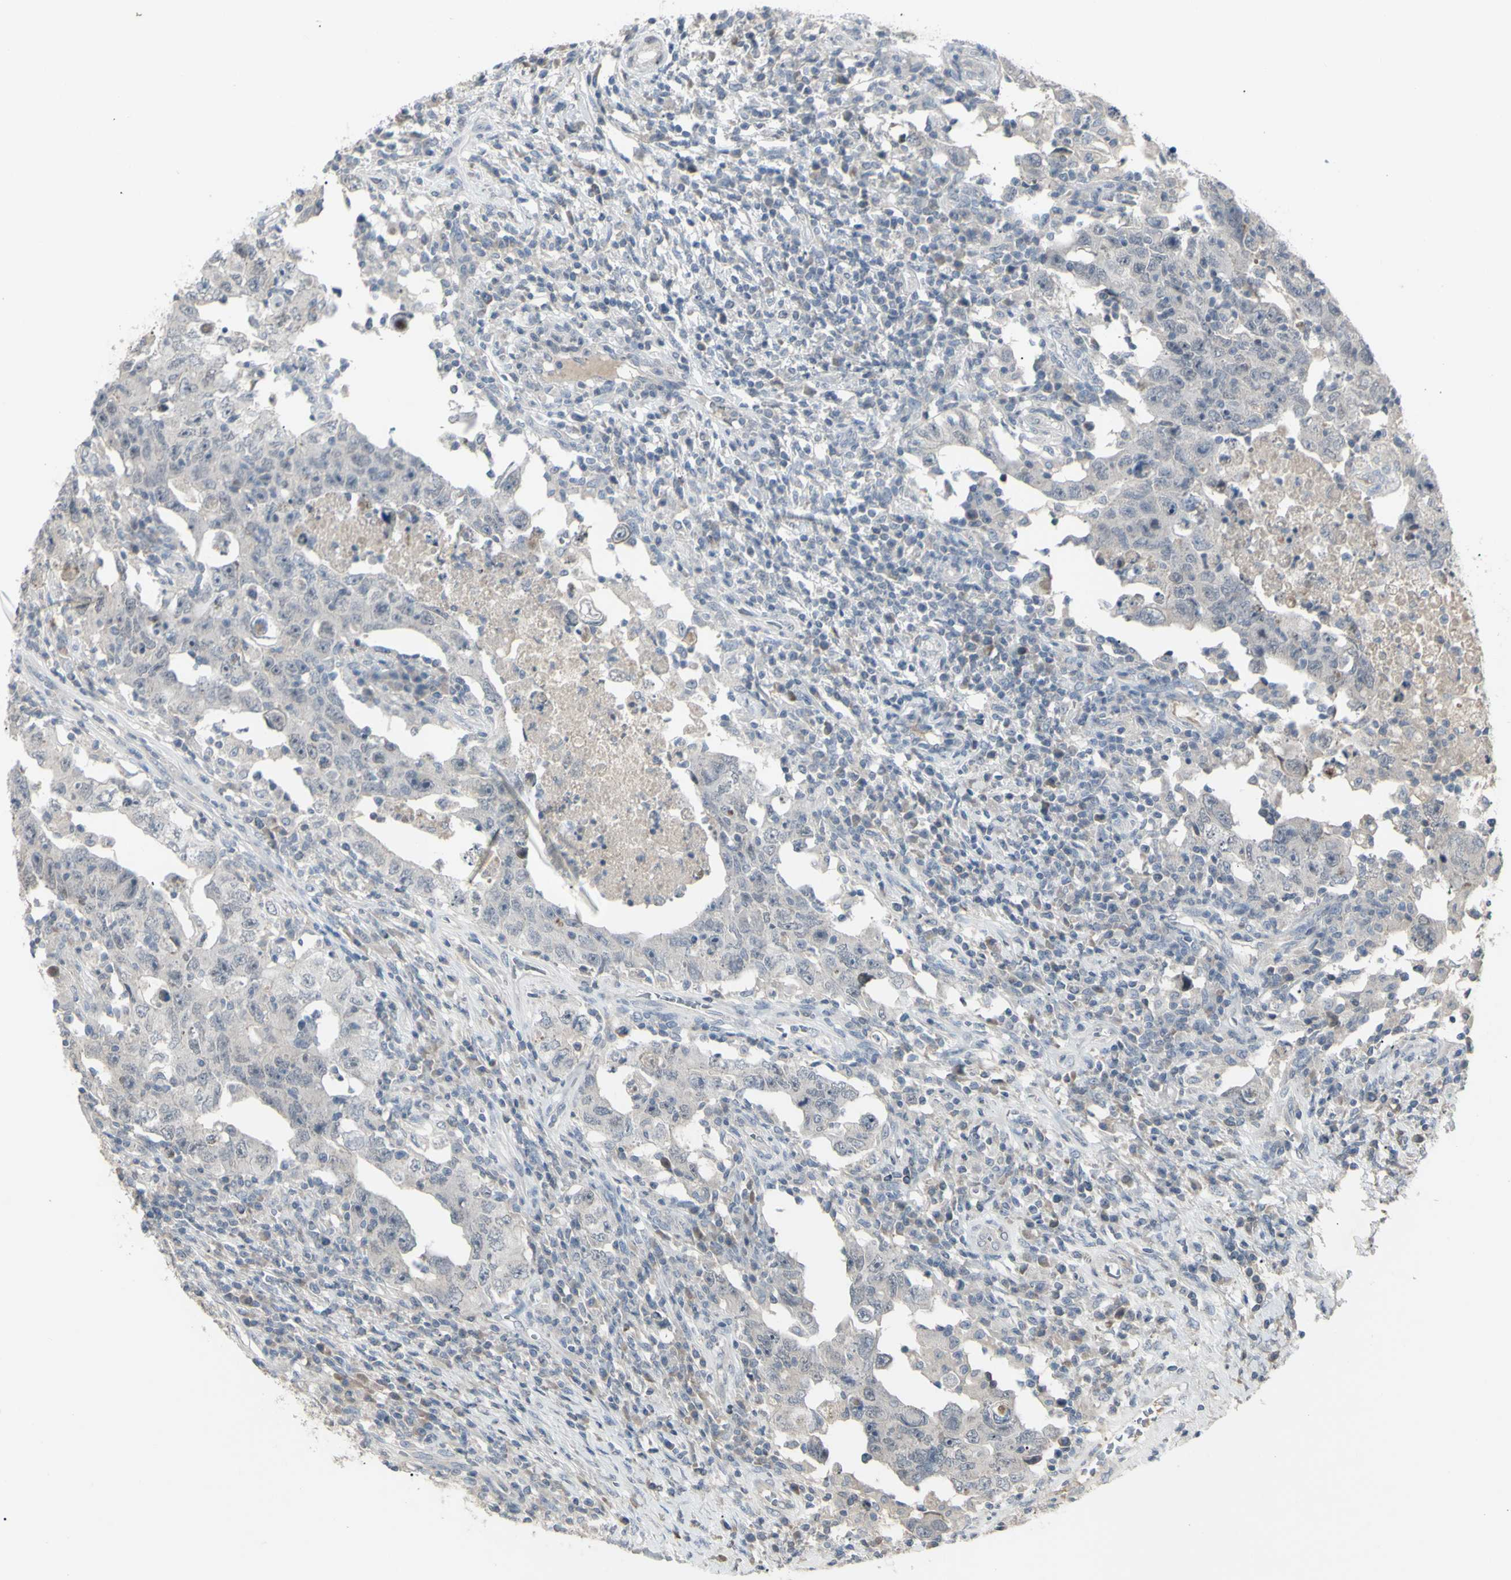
{"staining": {"intensity": "negative", "quantity": "none", "location": "none"}, "tissue": "testis cancer", "cell_type": "Tumor cells", "image_type": "cancer", "snomed": [{"axis": "morphology", "description": "Carcinoma, Embryonal, NOS"}, {"axis": "topography", "description": "Testis"}], "caption": "IHC of human testis embryonal carcinoma exhibits no staining in tumor cells.", "gene": "PIAS4", "patient": {"sex": "male", "age": 26}}